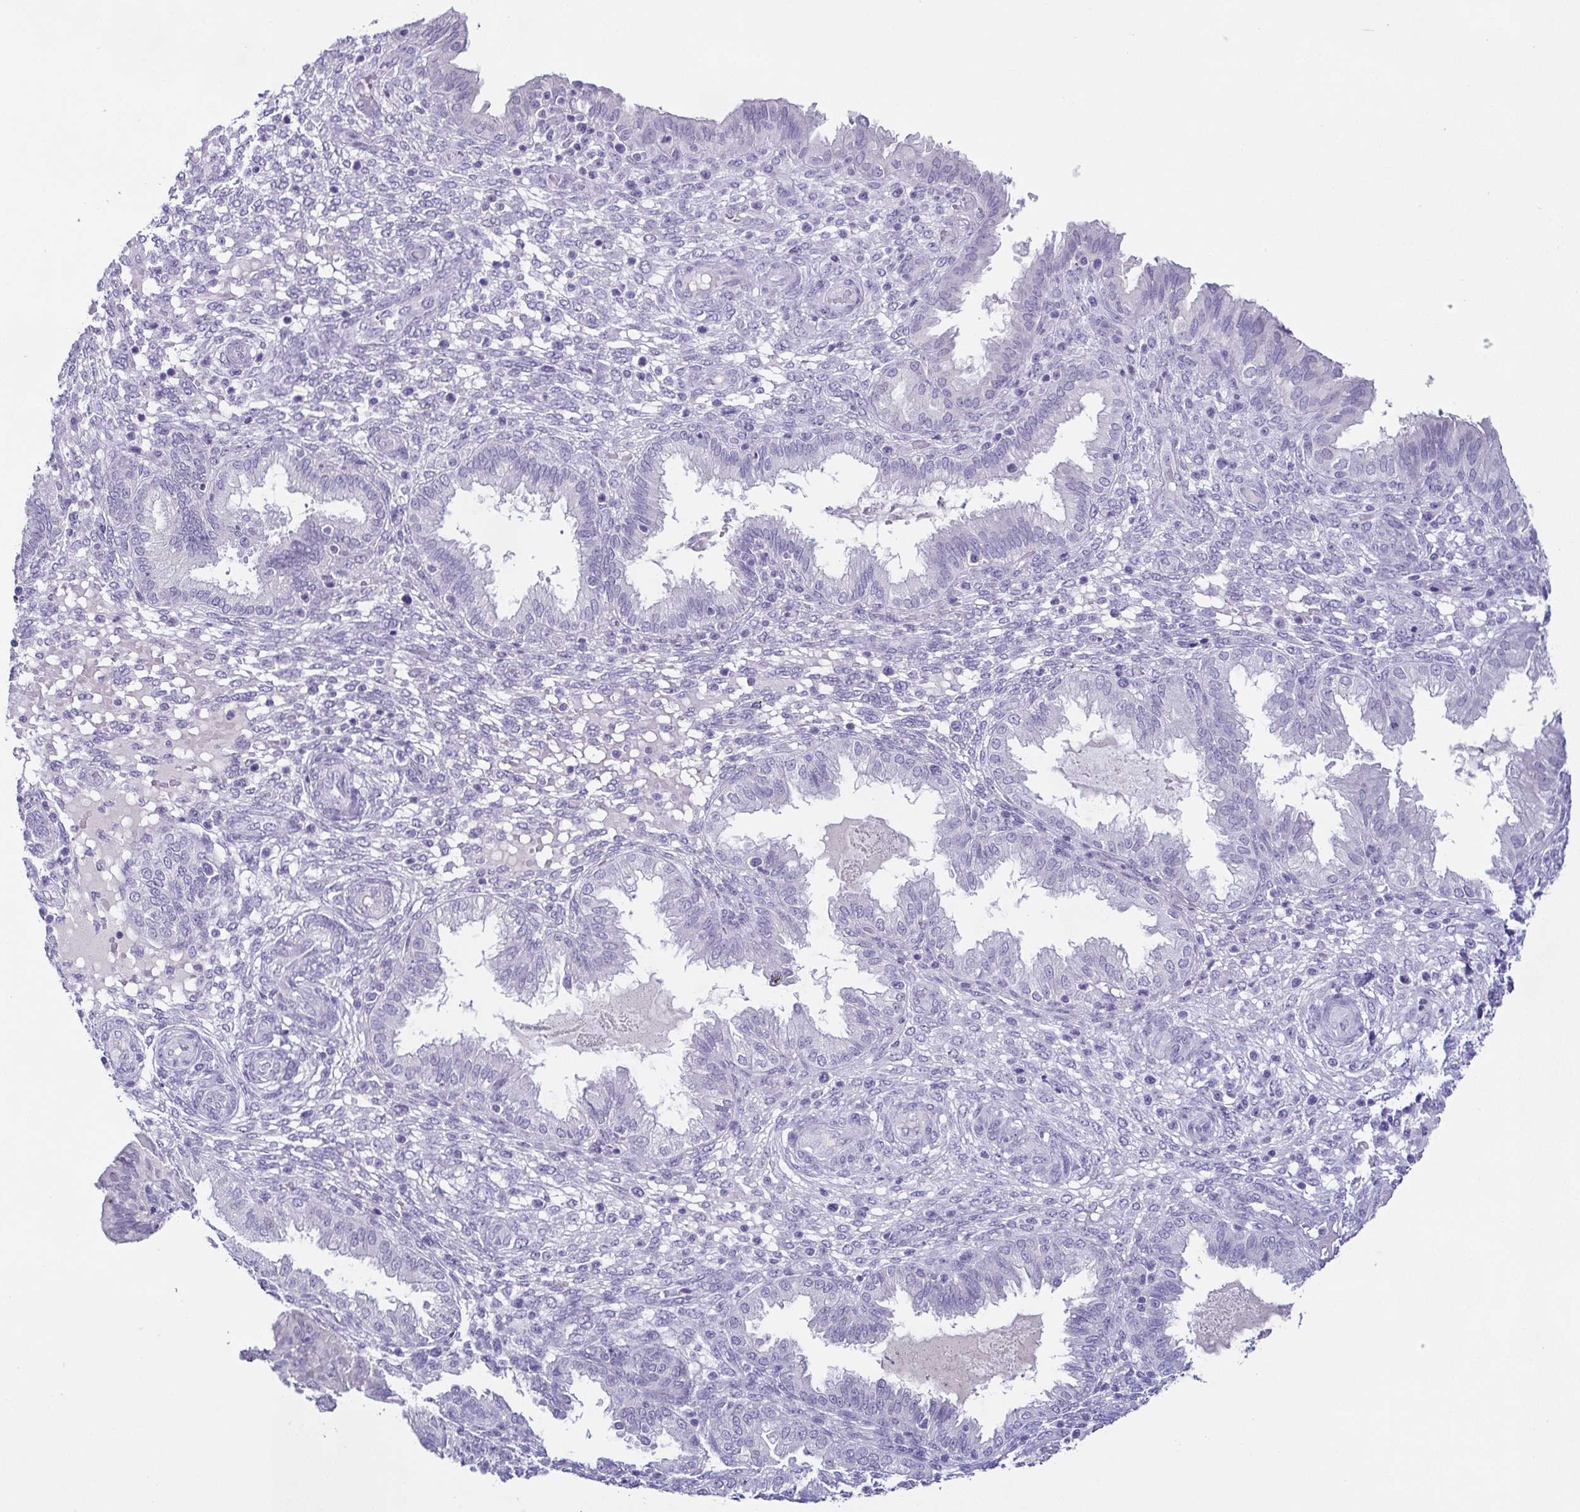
{"staining": {"intensity": "negative", "quantity": "none", "location": "none"}, "tissue": "endometrium", "cell_type": "Cells in endometrial stroma", "image_type": "normal", "snomed": [{"axis": "morphology", "description": "Normal tissue, NOS"}, {"axis": "topography", "description": "Endometrium"}], "caption": "Immunohistochemistry (IHC) micrograph of unremarkable endometrium: endometrium stained with DAB (3,3'-diaminobenzidine) displays no significant protein staining in cells in endometrial stroma. (Stains: DAB (3,3'-diaminobenzidine) IHC with hematoxylin counter stain, Microscopy: brightfield microscopy at high magnification).", "gene": "TP73", "patient": {"sex": "female", "age": 33}}